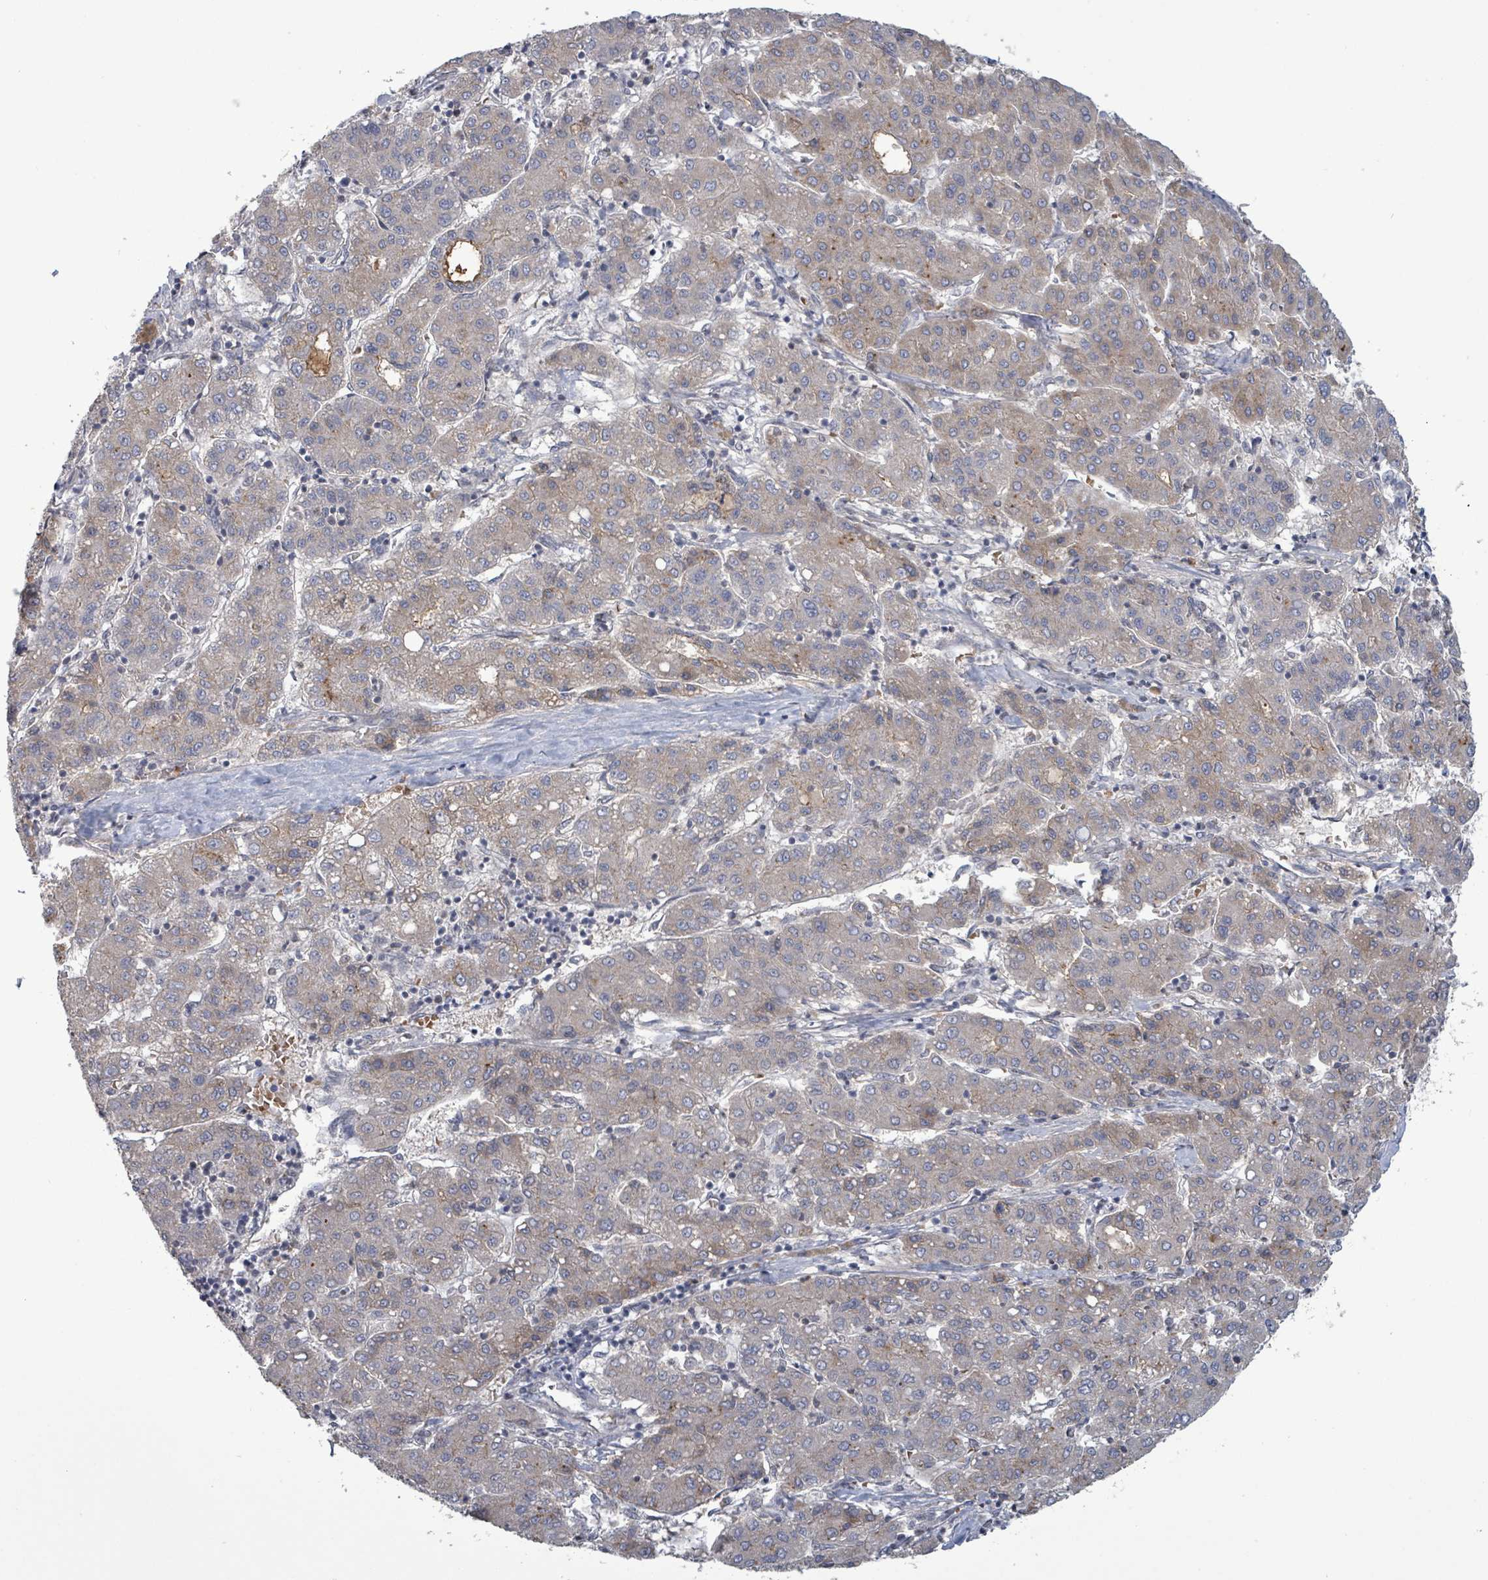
{"staining": {"intensity": "negative", "quantity": "none", "location": "none"}, "tissue": "liver cancer", "cell_type": "Tumor cells", "image_type": "cancer", "snomed": [{"axis": "morphology", "description": "Carcinoma, Hepatocellular, NOS"}, {"axis": "topography", "description": "Liver"}], "caption": "The IHC micrograph has no significant staining in tumor cells of hepatocellular carcinoma (liver) tissue.", "gene": "GRM8", "patient": {"sex": "male", "age": 65}}